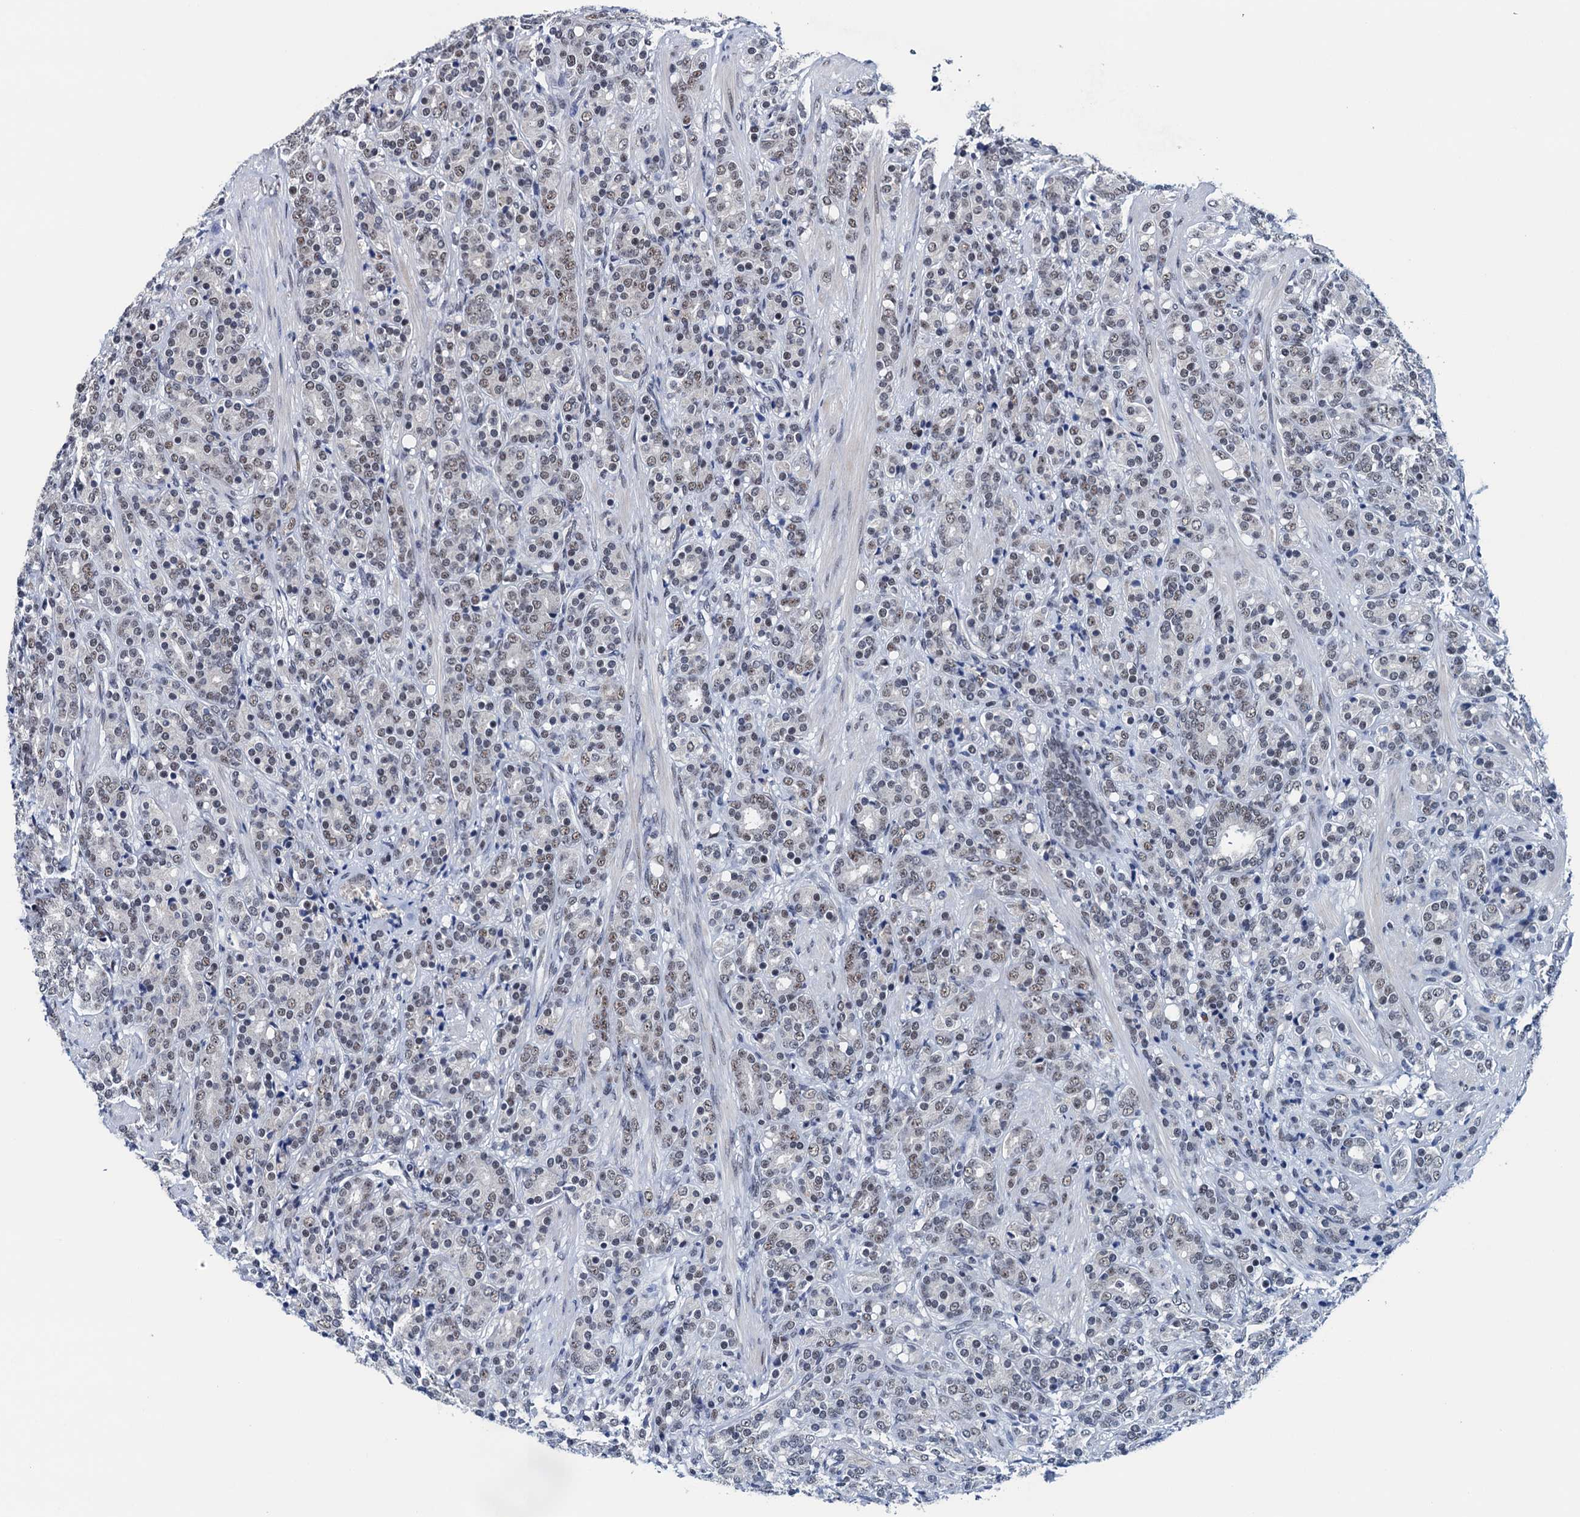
{"staining": {"intensity": "weak", "quantity": ">75%", "location": "nuclear"}, "tissue": "prostate cancer", "cell_type": "Tumor cells", "image_type": "cancer", "snomed": [{"axis": "morphology", "description": "Adenocarcinoma, High grade"}, {"axis": "topography", "description": "Prostate"}], "caption": "Protein staining reveals weak nuclear expression in about >75% of tumor cells in prostate cancer (high-grade adenocarcinoma). The staining was performed using DAB, with brown indicating positive protein expression. Nuclei are stained blue with hematoxylin.", "gene": "FNBP4", "patient": {"sex": "male", "age": 62}}